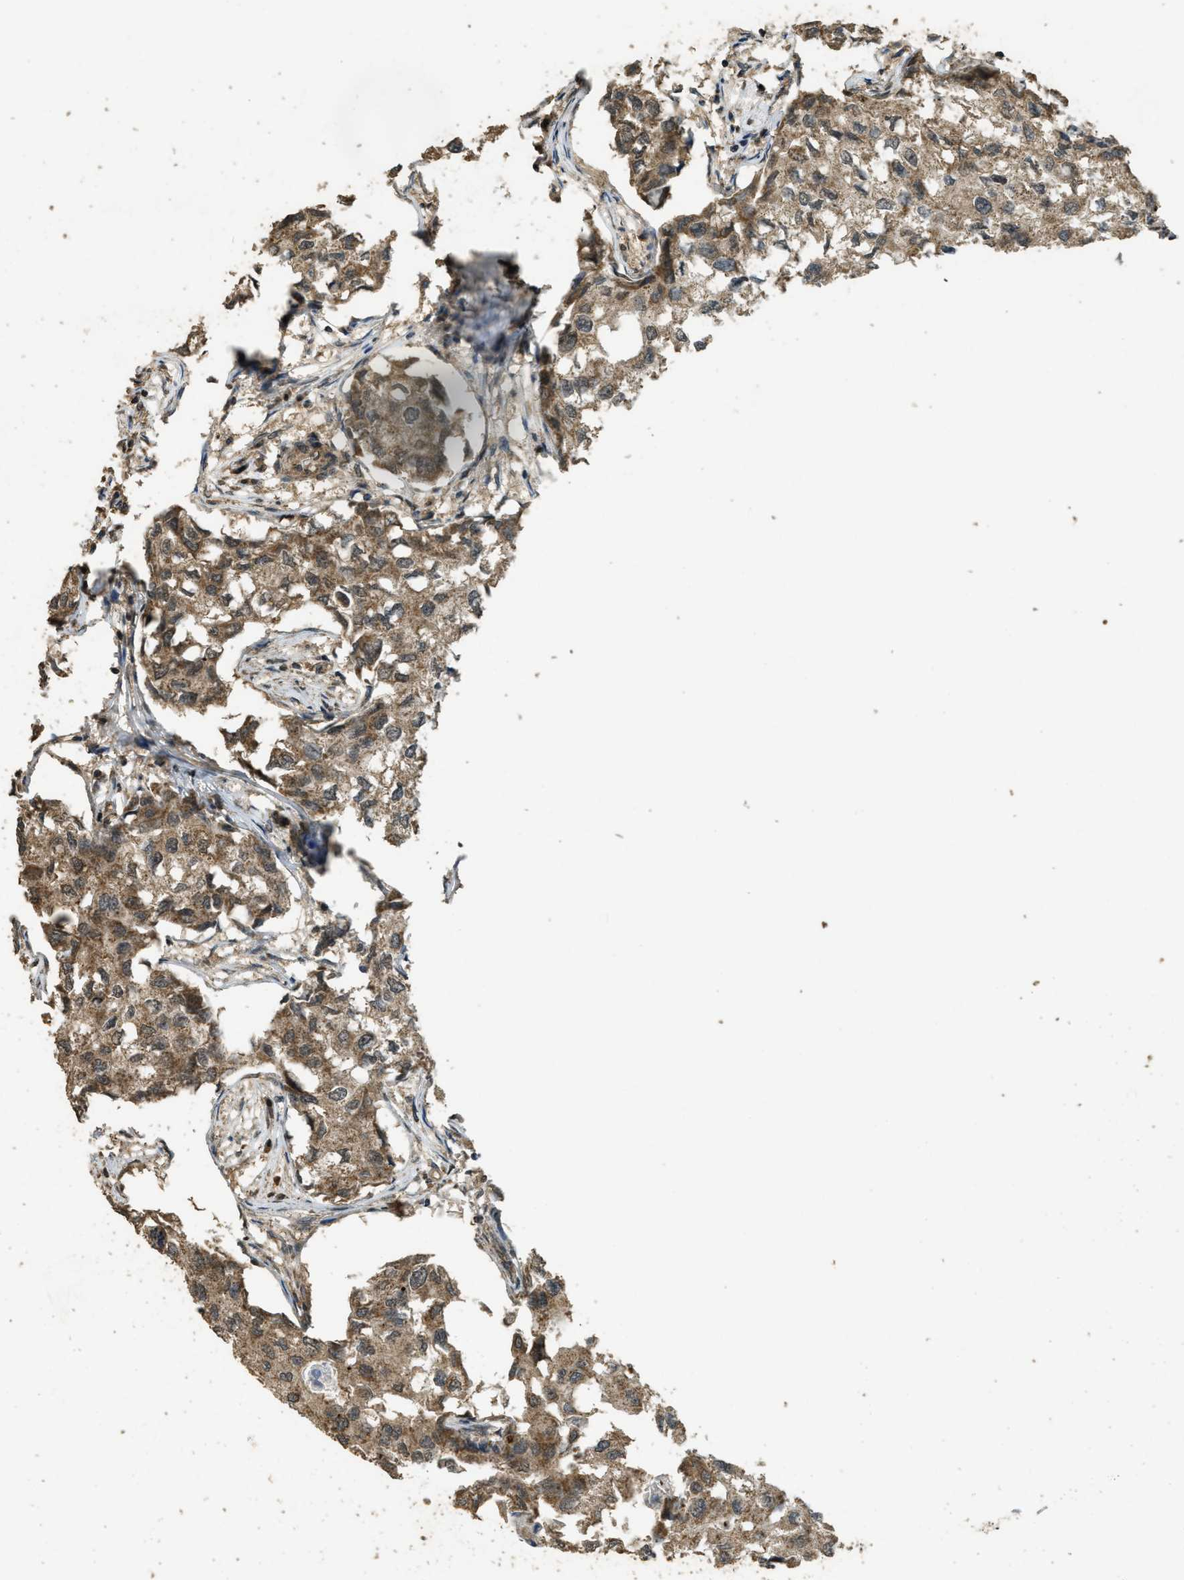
{"staining": {"intensity": "moderate", "quantity": ">75%", "location": "cytoplasmic/membranous"}, "tissue": "breast cancer", "cell_type": "Tumor cells", "image_type": "cancer", "snomed": [{"axis": "morphology", "description": "Duct carcinoma"}, {"axis": "topography", "description": "Breast"}], "caption": "IHC (DAB (3,3'-diaminobenzidine)) staining of breast invasive ductal carcinoma reveals moderate cytoplasmic/membranous protein expression in approximately >75% of tumor cells.", "gene": "CTPS1", "patient": {"sex": "female", "age": 27}}